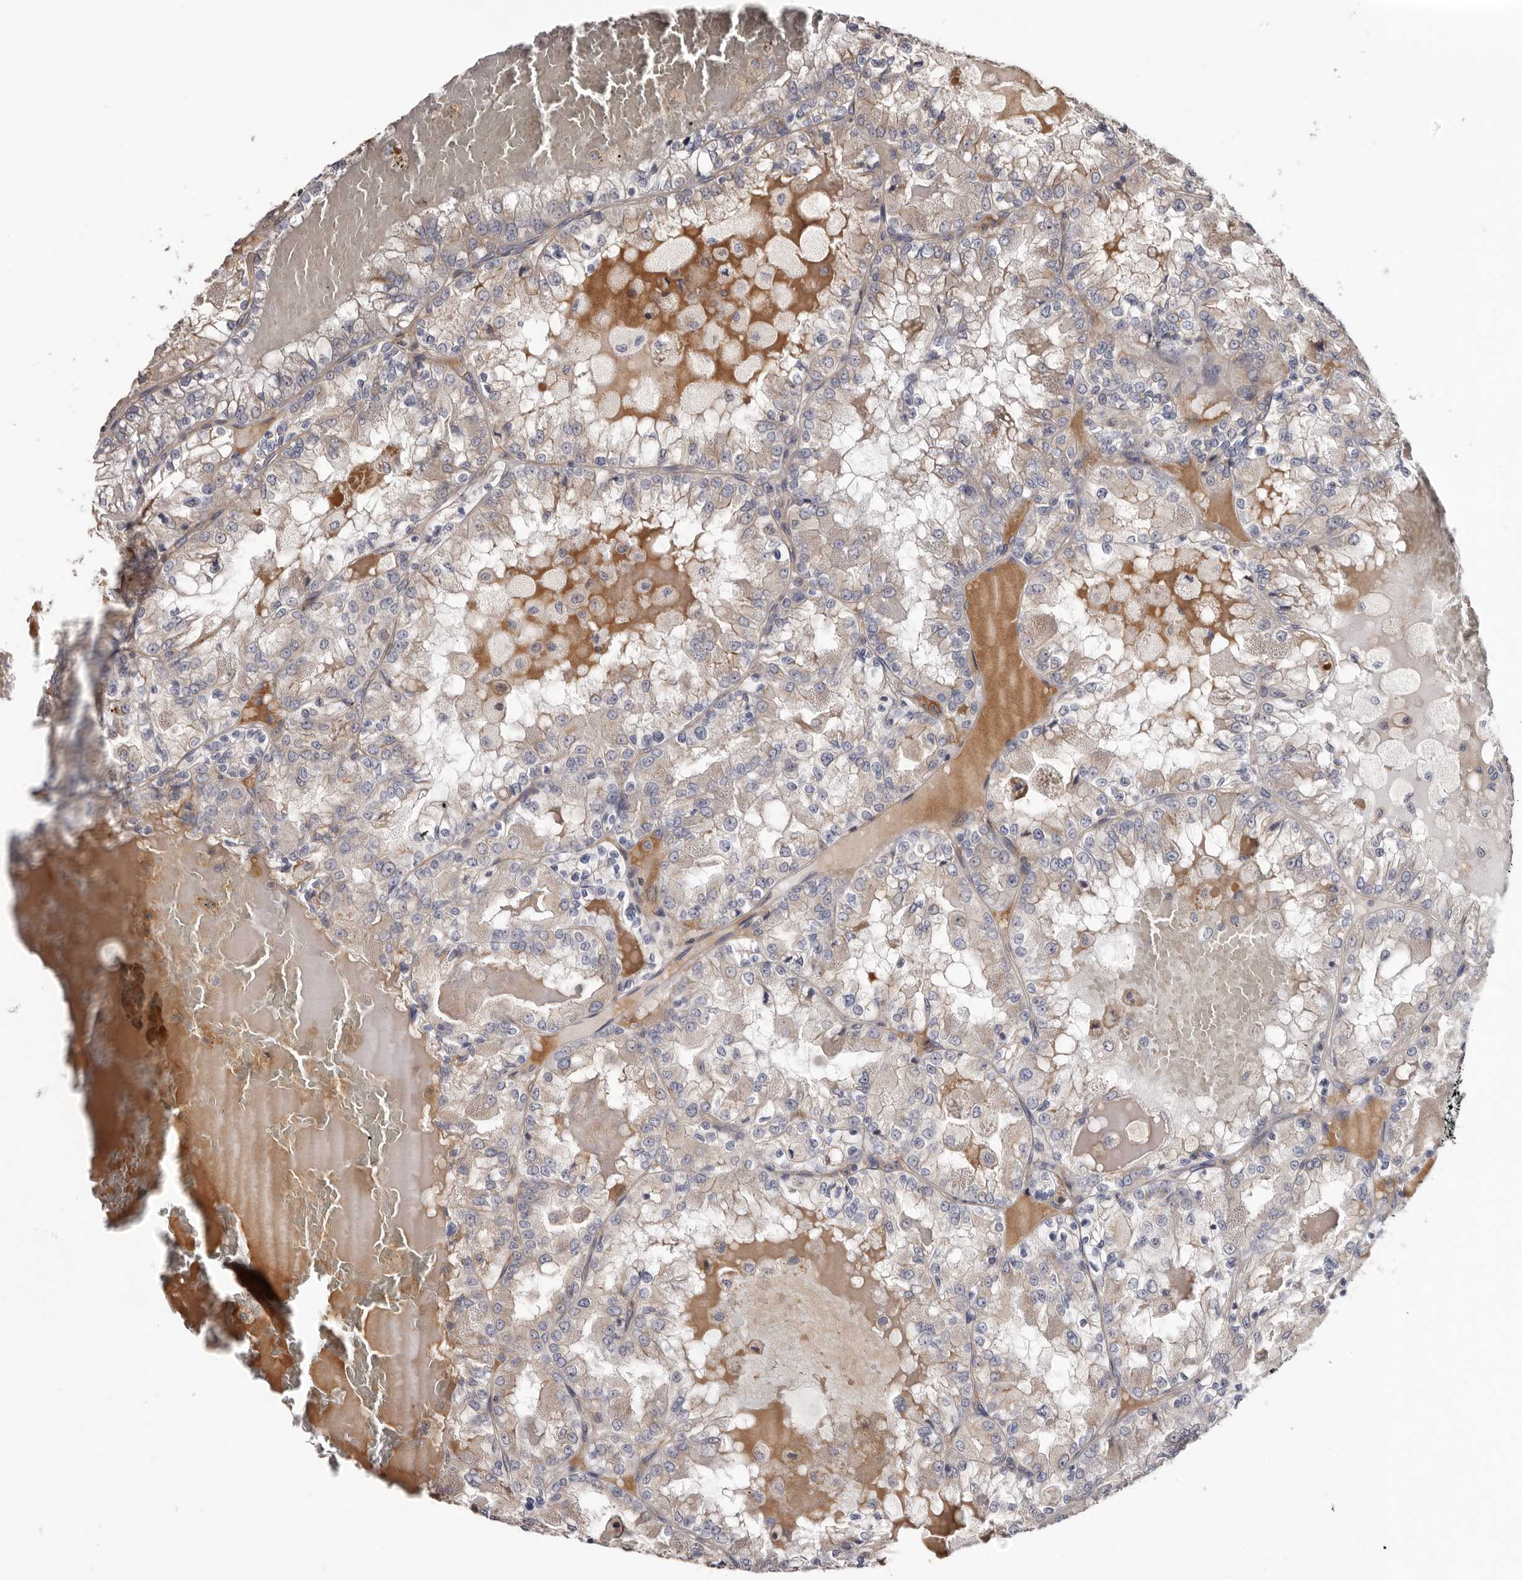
{"staining": {"intensity": "negative", "quantity": "none", "location": "none"}, "tissue": "renal cancer", "cell_type": "Tumor cells", "image_type": "cancer", "snomed": [{"axis": "morphology", "description": "Adenocarcinoma, NOS"}, {"axis": "topography", "description": "Kidney"}], "caption": "This histopathology image is of renal adenocarcinoma stained with immunohistochemistry (IHC) to label a protein in brown with the nuclei are counter-stained blue. There is no staining in tumor cells.", "gene": "ASIC5", "patient": {"sex": "female", "age": 56}}